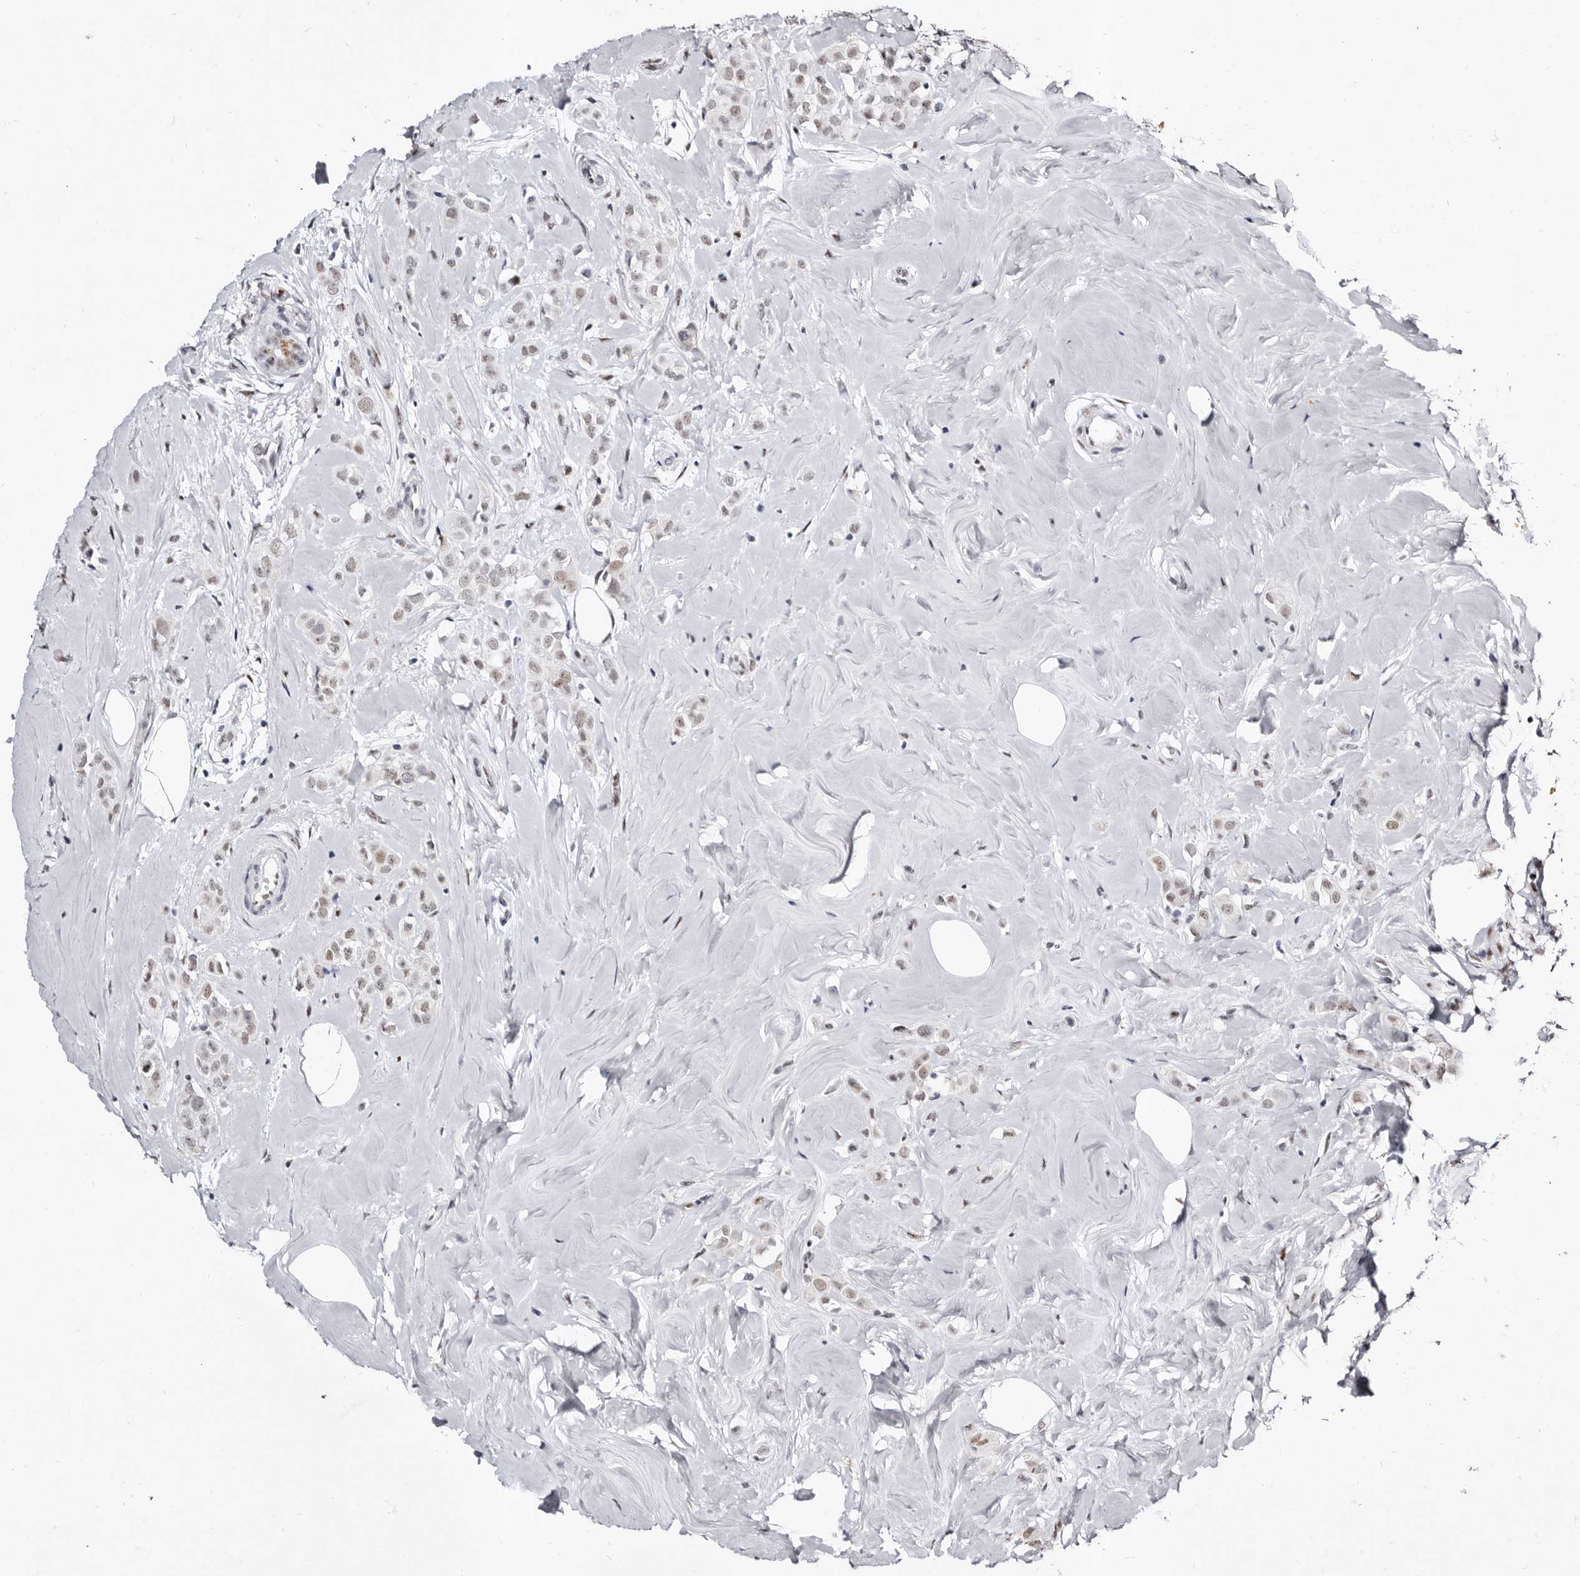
{"staining": {"intensity": "weak", "quantity": "25%-75%", "location": "nuclear"}, "tissue": "breast cancer", "cell_type": "Tumor cells", "image_type": "cancer", "snomed": [{"axis": "morphology", "description": "Lobular carcinoma"}, {"axis": "topography", "description": "Breast"}], "caption": "Breast cancer (lobular carcinoma) was stained to show a protein in brown. There is low levels of weak nuclear staining in about 25%-75% of tumor cells.", "gene": "ZNF326", "patient": {"sex": "female", "age": 47}}